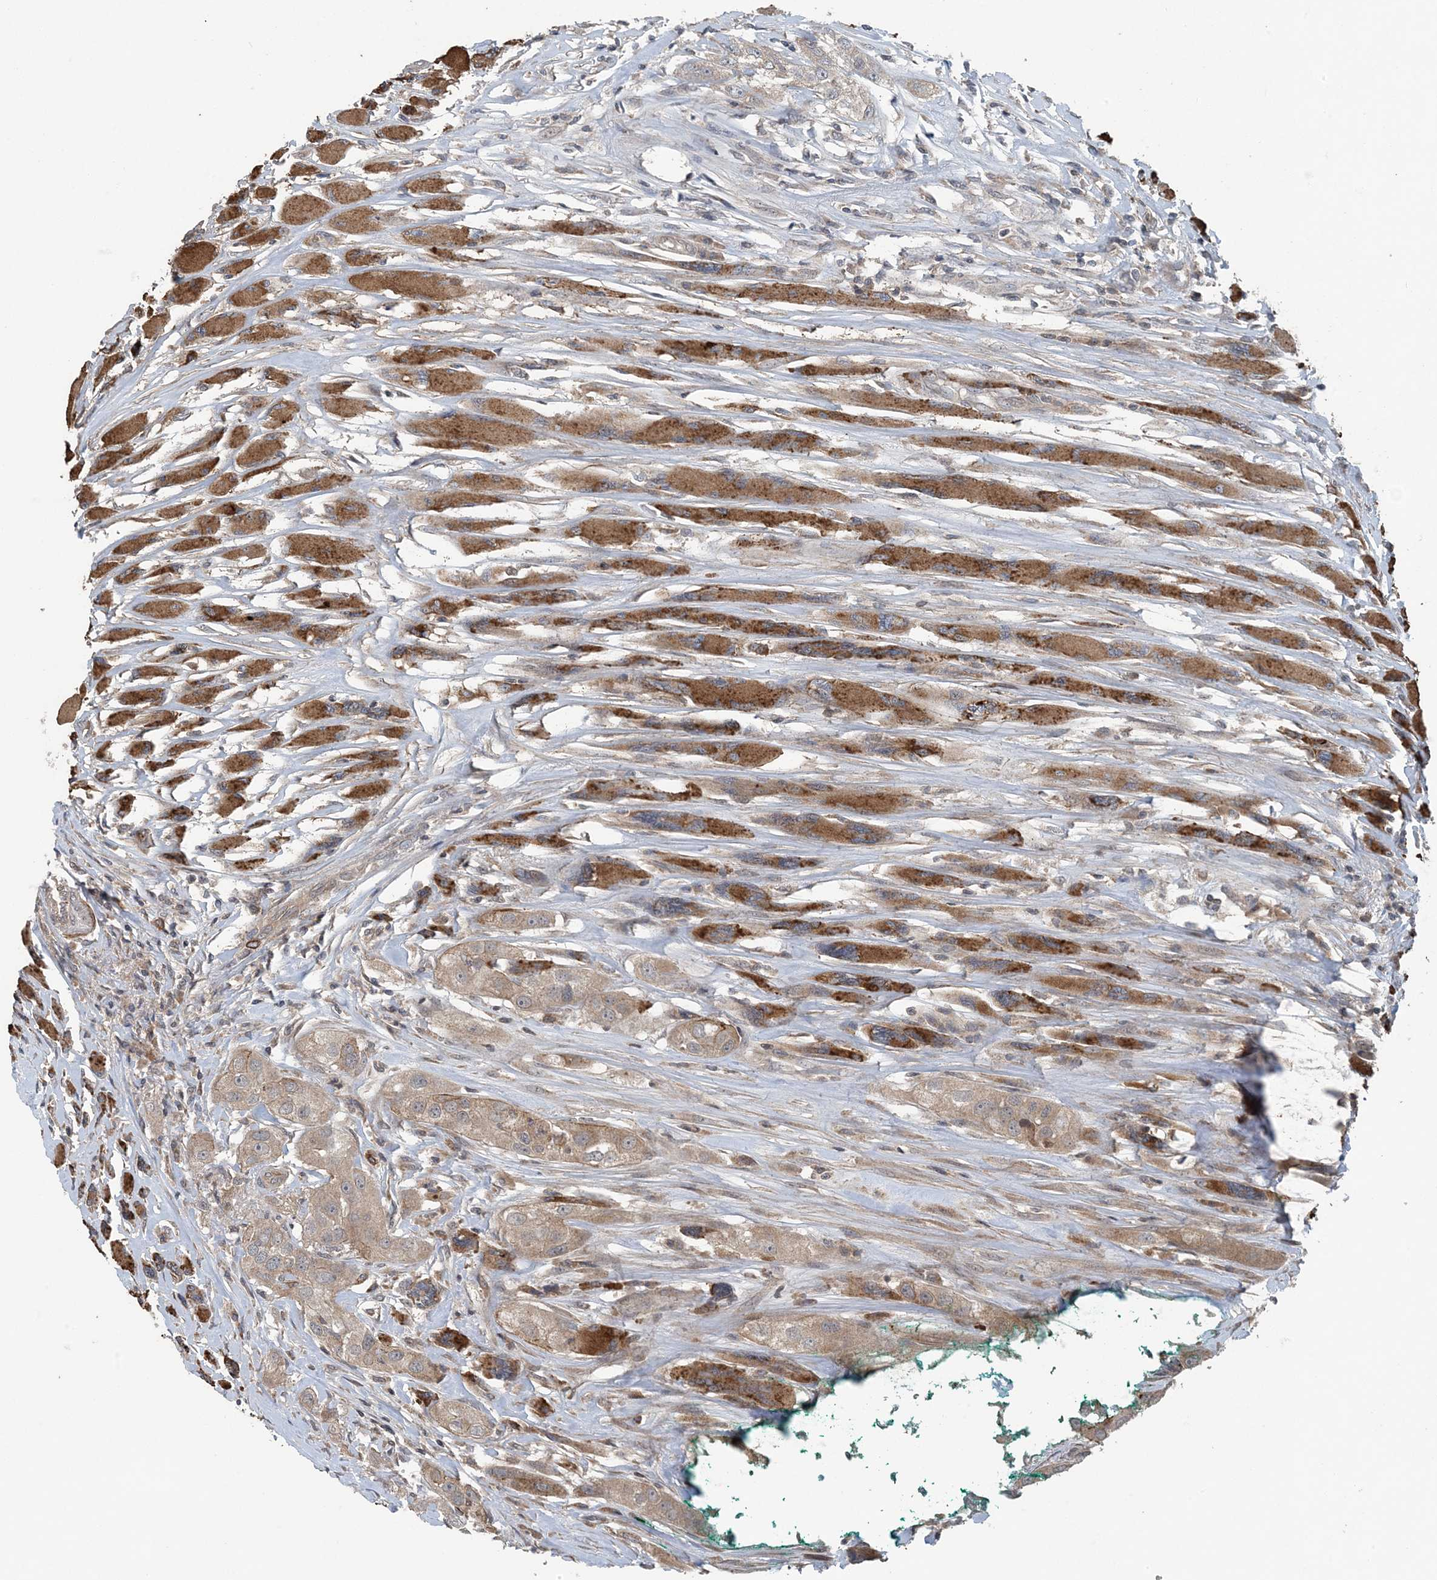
{"staining": {"intensity": "weak", "quantity": ">75%", "location": "cytoplasmic/membranous"}, "tissue": "head and neck cancer", "cell_type": "Tumor cells", "image_type": "cancer", "snomed": [{"axis": "morphology", "description": "Normal tissue, NOS"}, {"axis": "morphology", "description": "Squamous cell carcinoma, NOS"}, {"axis": "topography", "description": "Skeletal muscle"}, {"axis": "topography", "description": "Head-Neck"}], "caption": "A micrograph showing weak cytoplasmic/membranous expression in about >75% of tumor cells in squamous cell carcinoma (head and neck), as visualized by brown immunohistochemical staining.", "gene": "MYO9B", "patient": {"sex": "male", "age": 51}}